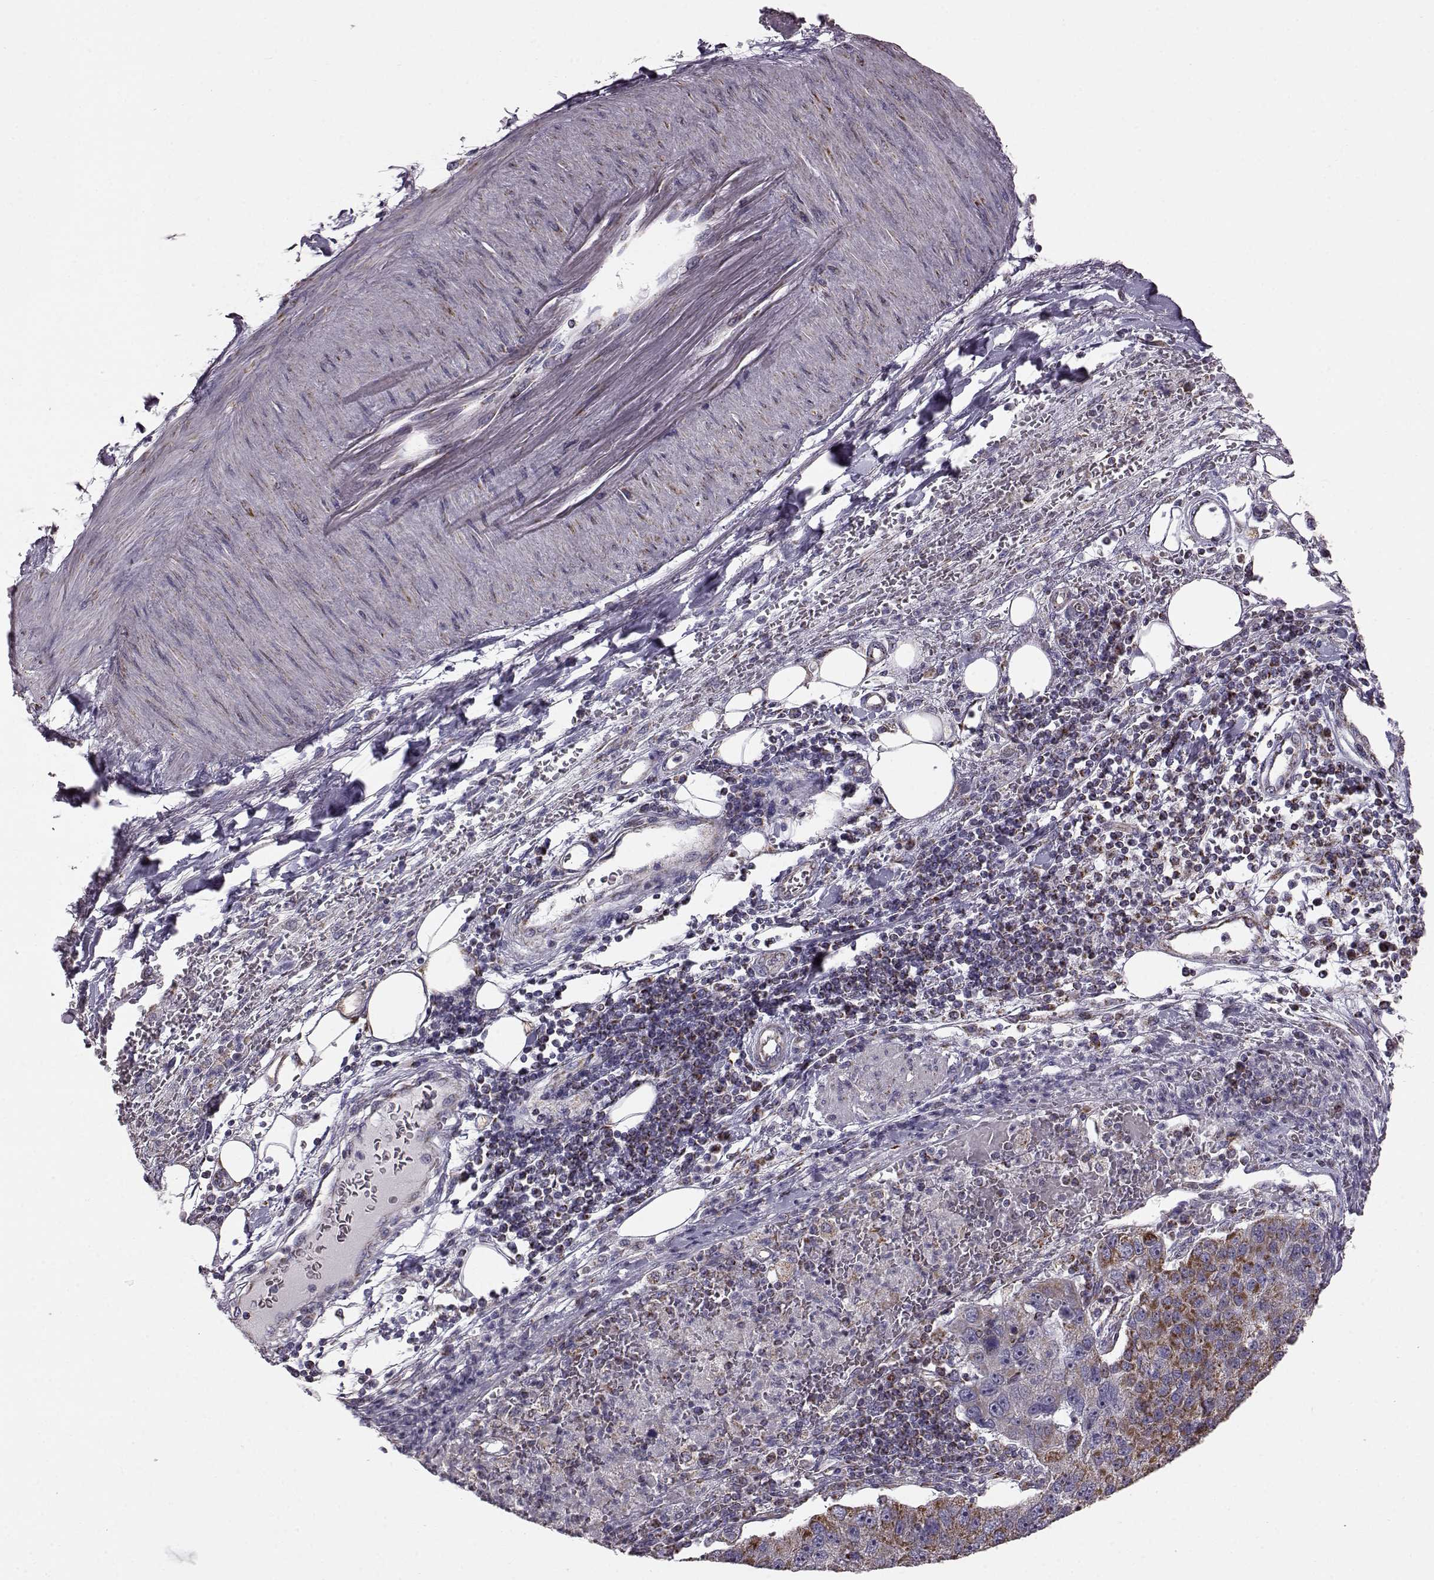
{"staining": {"intensity": "strong", "quantity": ">75%", "location": "cytoplasmic/membranous"}, "tissue": "pancreatic cancer", "cell_type": "Tumor cells", "image_type": "cancer", "snomed": [{"axis": "morphology", "description": "Adenocarcinoma, NOS"}, {"axis": "topography", "description": "Pancreas"}], "caption": "Human pancreatic cancer (adenocarcinoma) stained with a protein marker reveals strong staining in tumor cells.", "gene": "FAM8A1", "patient": {"sex": "female", "age": 61}}